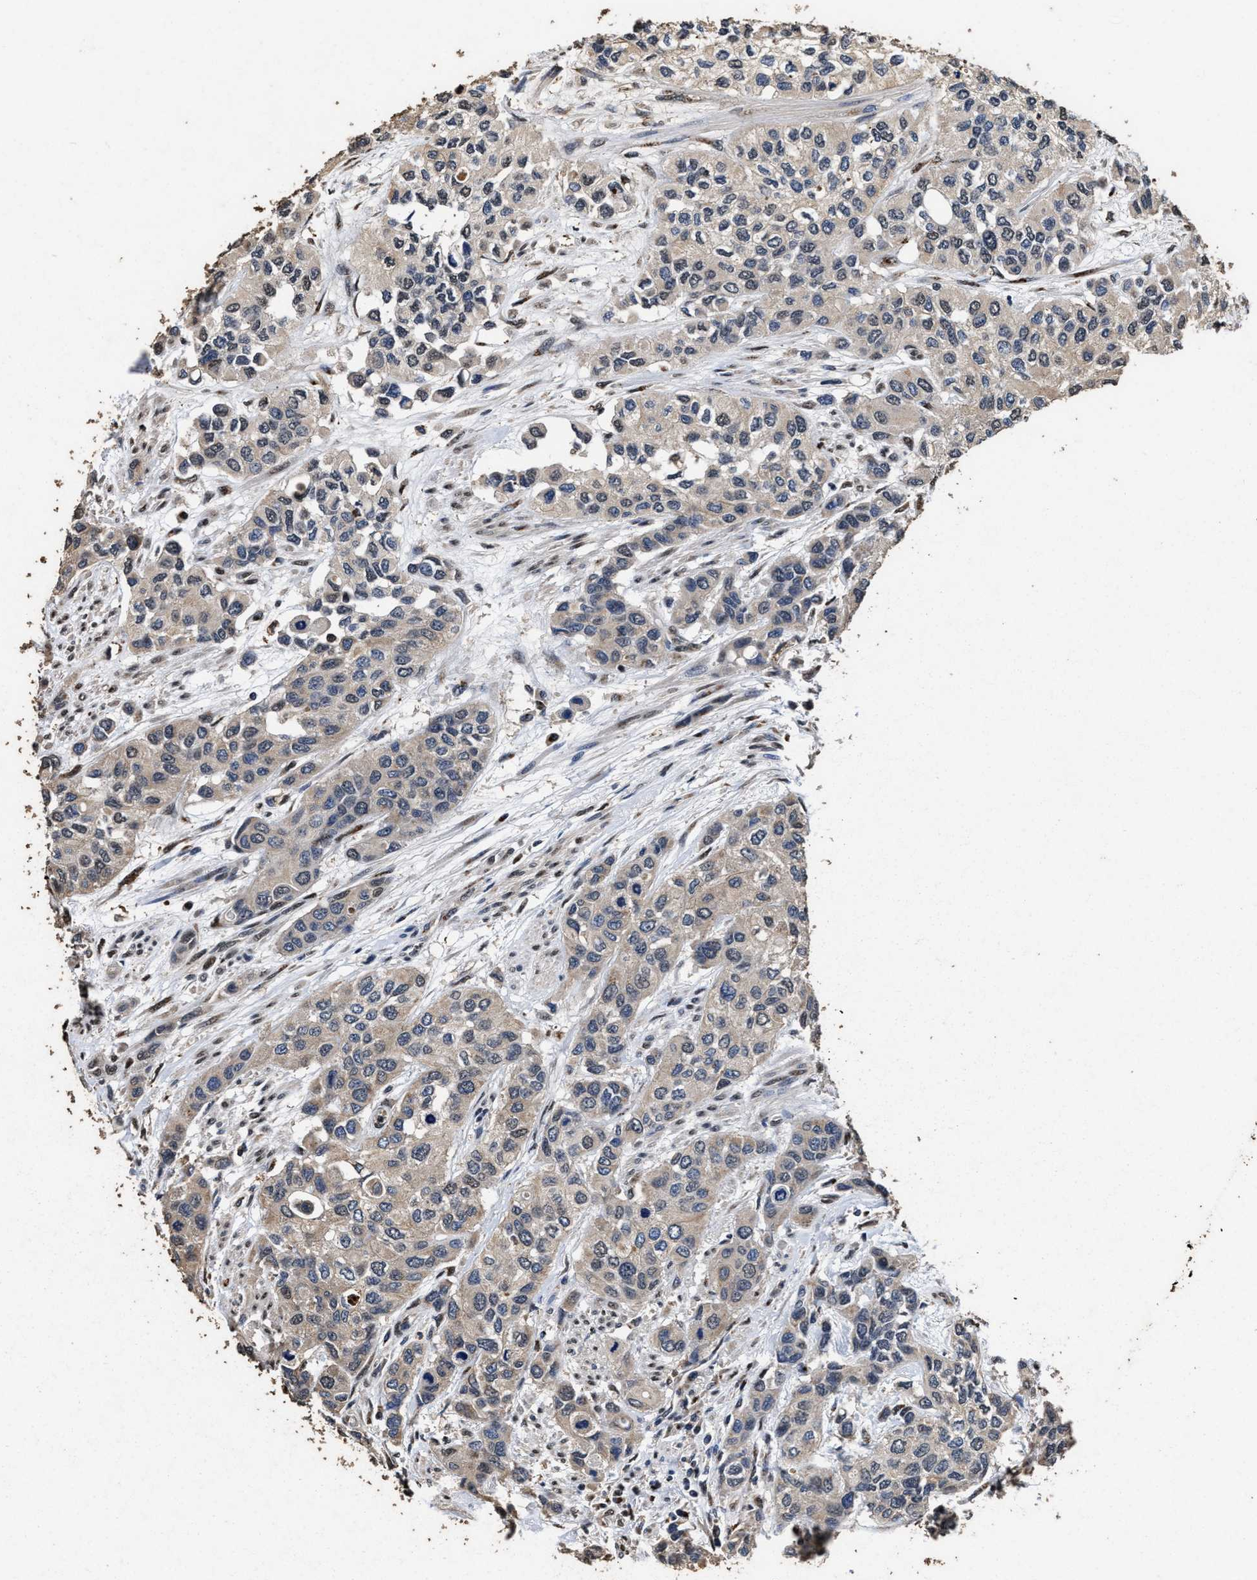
{"staining": {"intensity": "weak", "quantity": "<25%", "location": "cytoplasmic/membranous,nuclear"}, "tissue": "urothelial cancer", "cell_type": "Tumor cells", "image_type": "cancer", "snomed": [{"axis": "morphology", "description": "Urothelial carcinoma, High grade"}, {"axis": "topography", "description": "Urinary bladder"}], "caption": "Immunohistochemistry (IHC) of urothelial carcinoma (high-grade) demonstrates no expression in tumor cells.", "gene": "TPST2", "patient": {"sex": "female", "age": 56}}